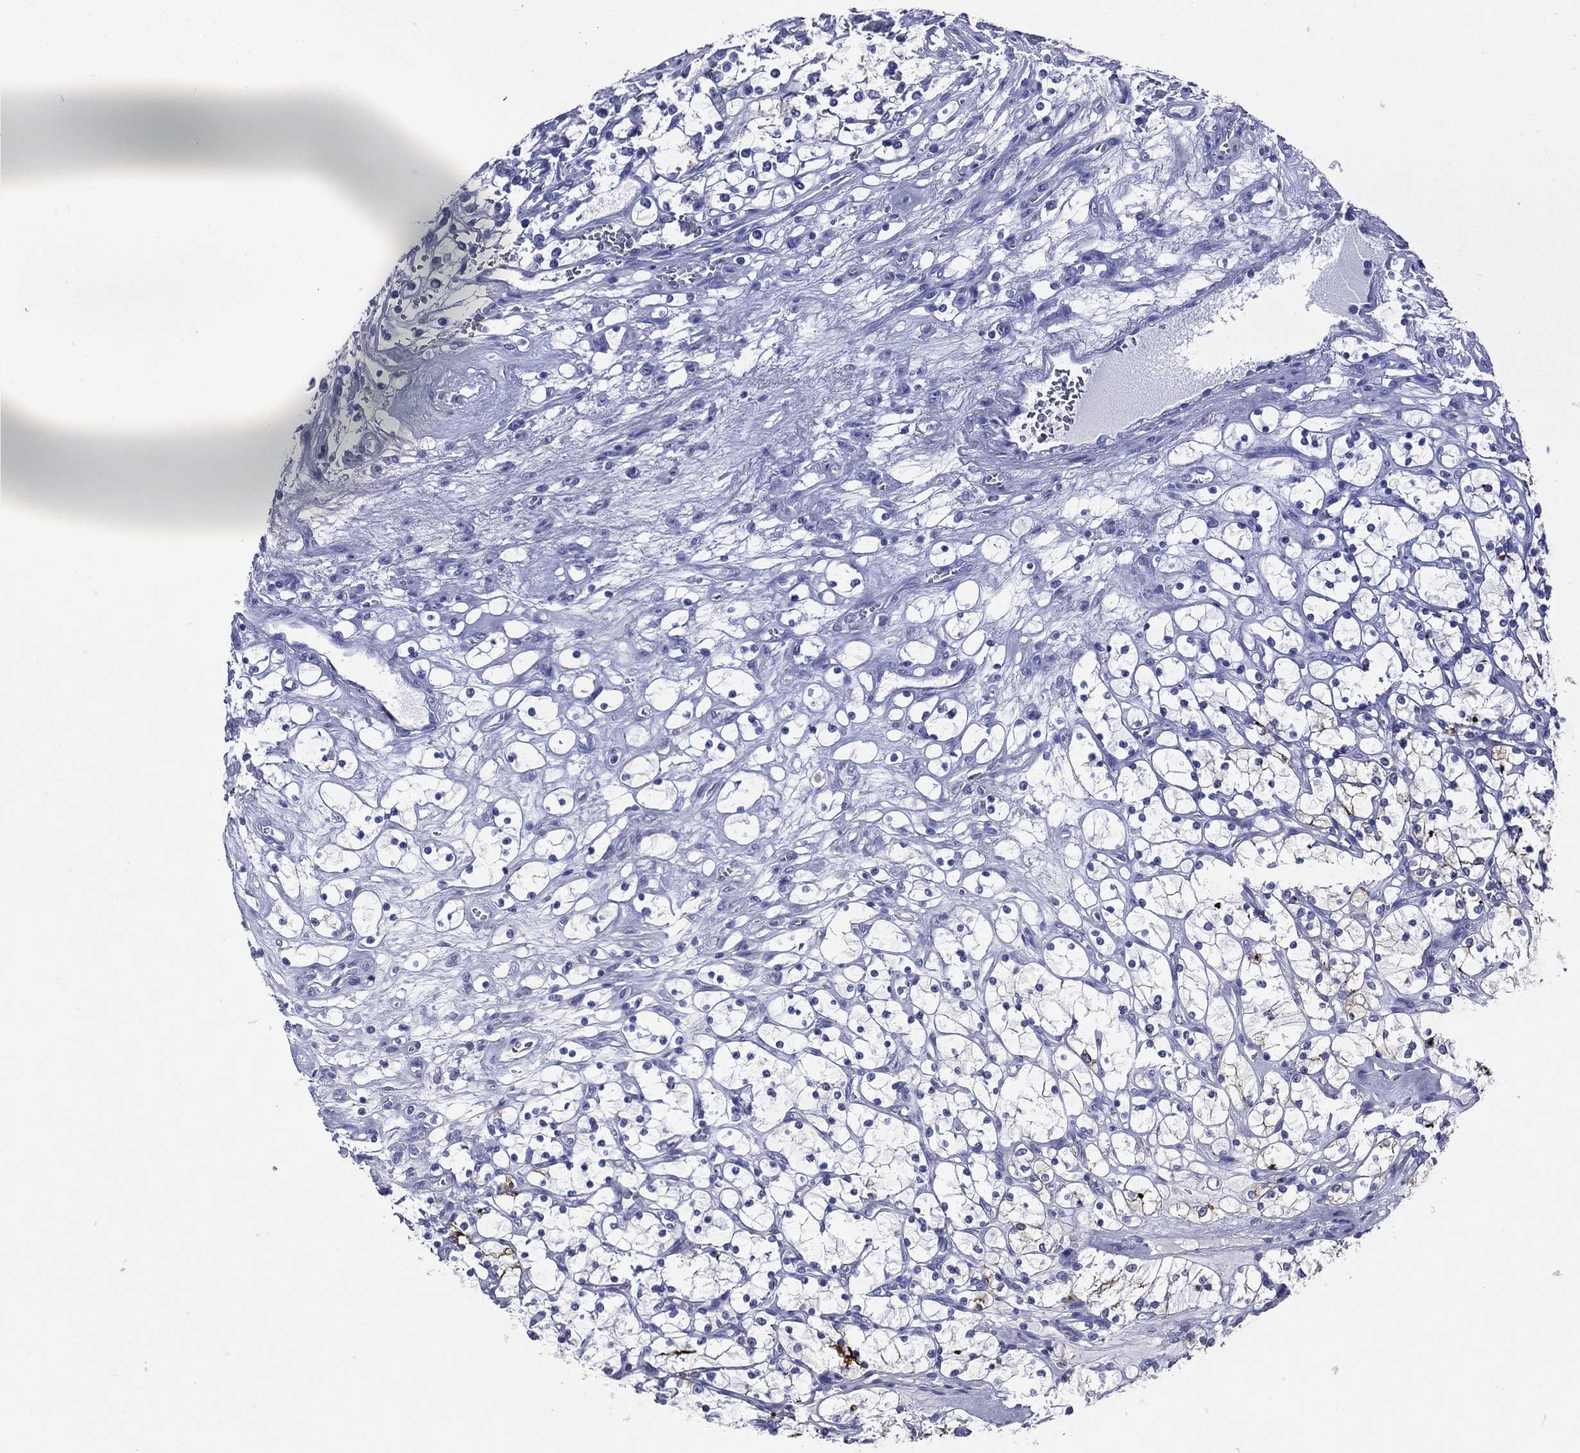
{"staining": {"intensity": "strong", "quantity": "<25%", "location": "cytoplasmic/membranous"}, "tissue": "renal cancer", "cell_type": "Tumor cells", "image_type": "cancer", "snomed": [{"axis": "morphology", "description": "Adenocarcinoma, NOS"}, {"axis": "topography", "description": "Kidney"}], "caption": "The immunohistochemical stain shows strong cytoplasmic/membranous positivity in tumor cells of adenocarcinoma (renal) tissue. Immunohistochemistry stains the protein in brown and the nuclei are stained blue.", "gene": "ACE2", "patient": {"sex": "female", "age": 69}}